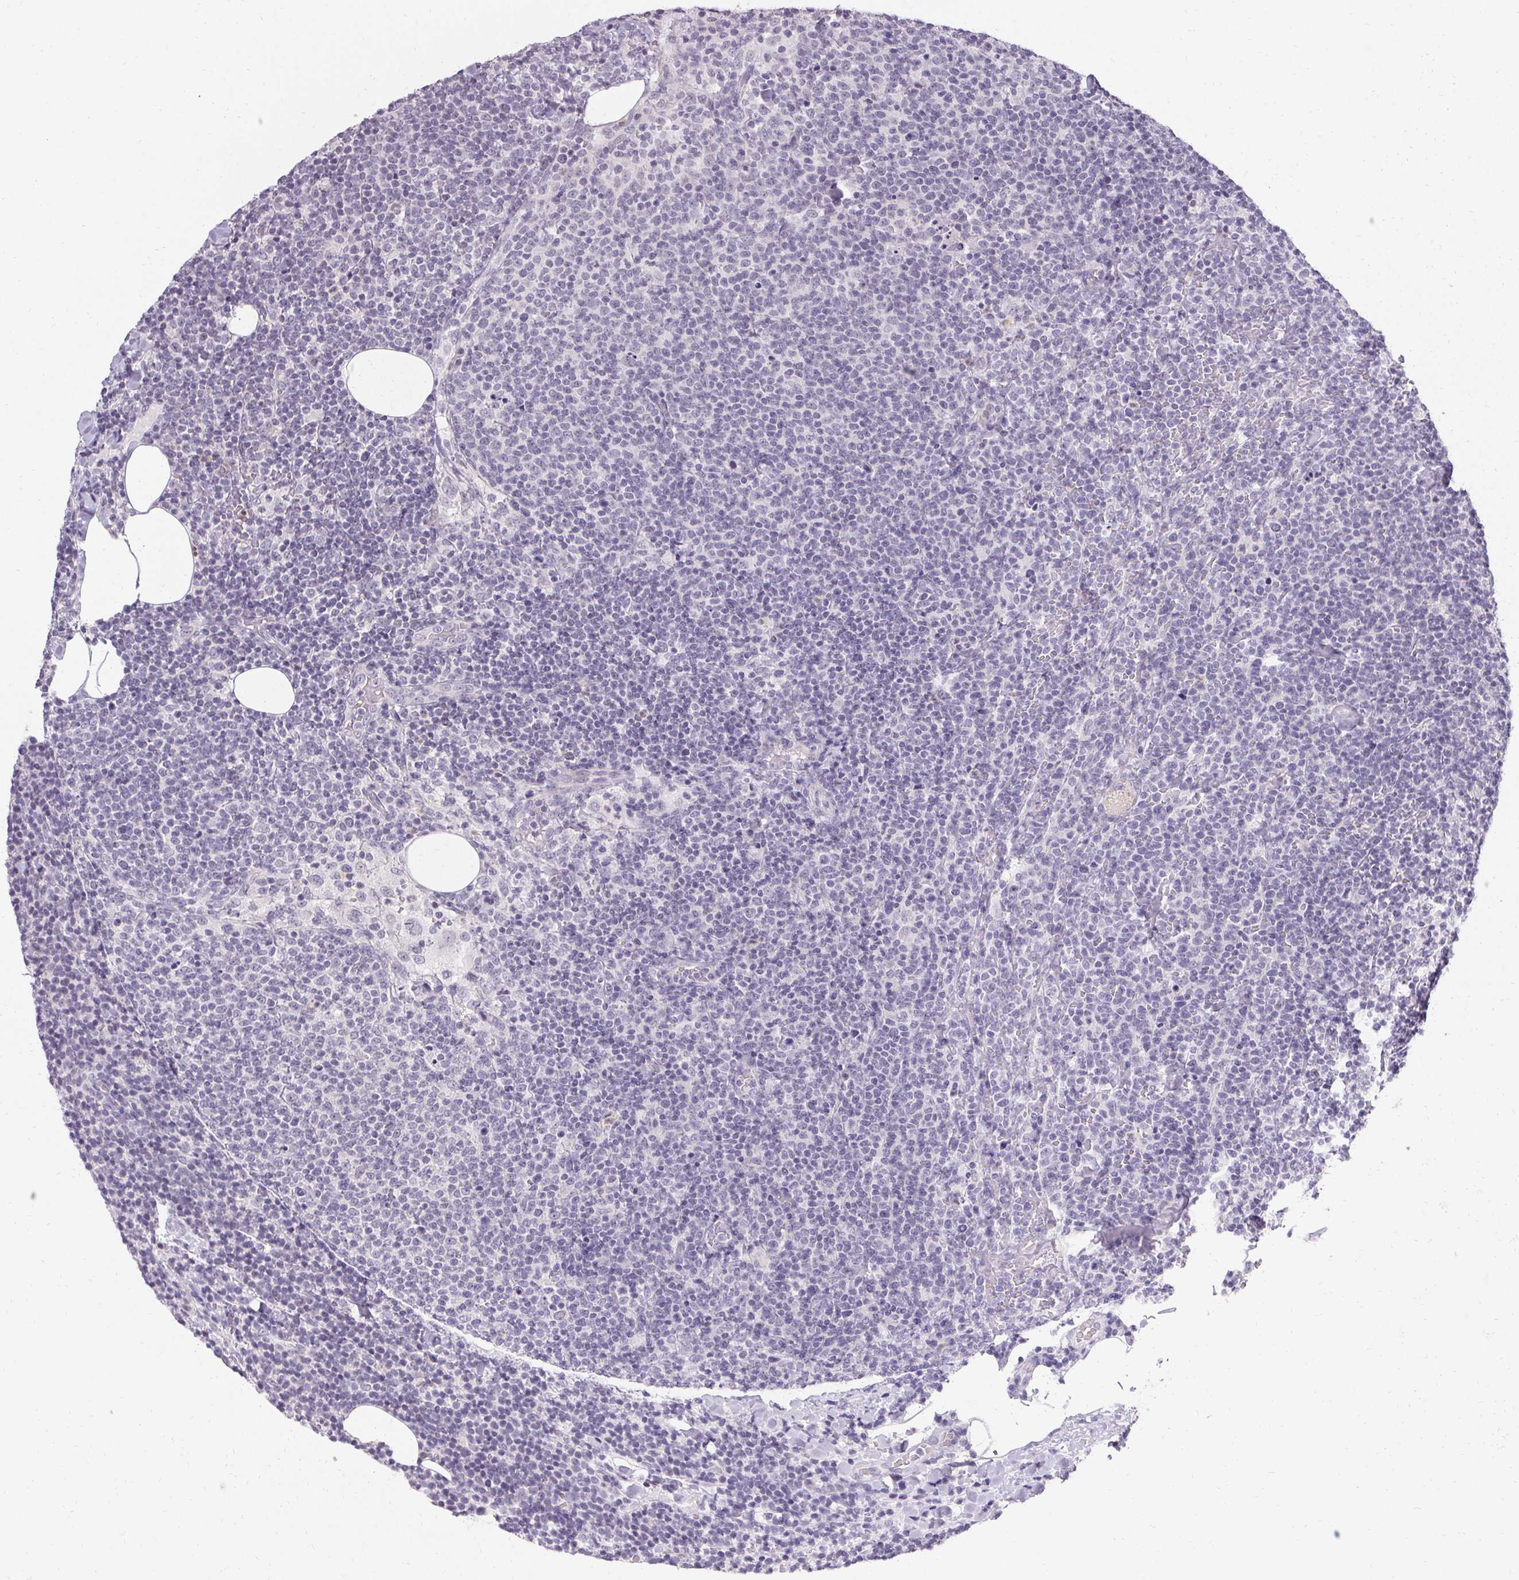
{"staining": {"intensity": "negative", "quantity": "none", "location": "none"}, "tissue": "lymphoma", "cell_type": "Tumor cells", "image_type": "cancer", "snomed": [{"axis": "morphology", "description": "Malignant lymphoma, non-Hodgkin's type, High grade"}, {"axis": "topography", "description": "Lymph node"}], "caption": "Histopathology image shows no significant protein staining in tumor cells of high-grade malignant lymphoma, non-Hodgkin's type.", "gene": "PMEL", "patient": {"sex": "male", "age": 61}}